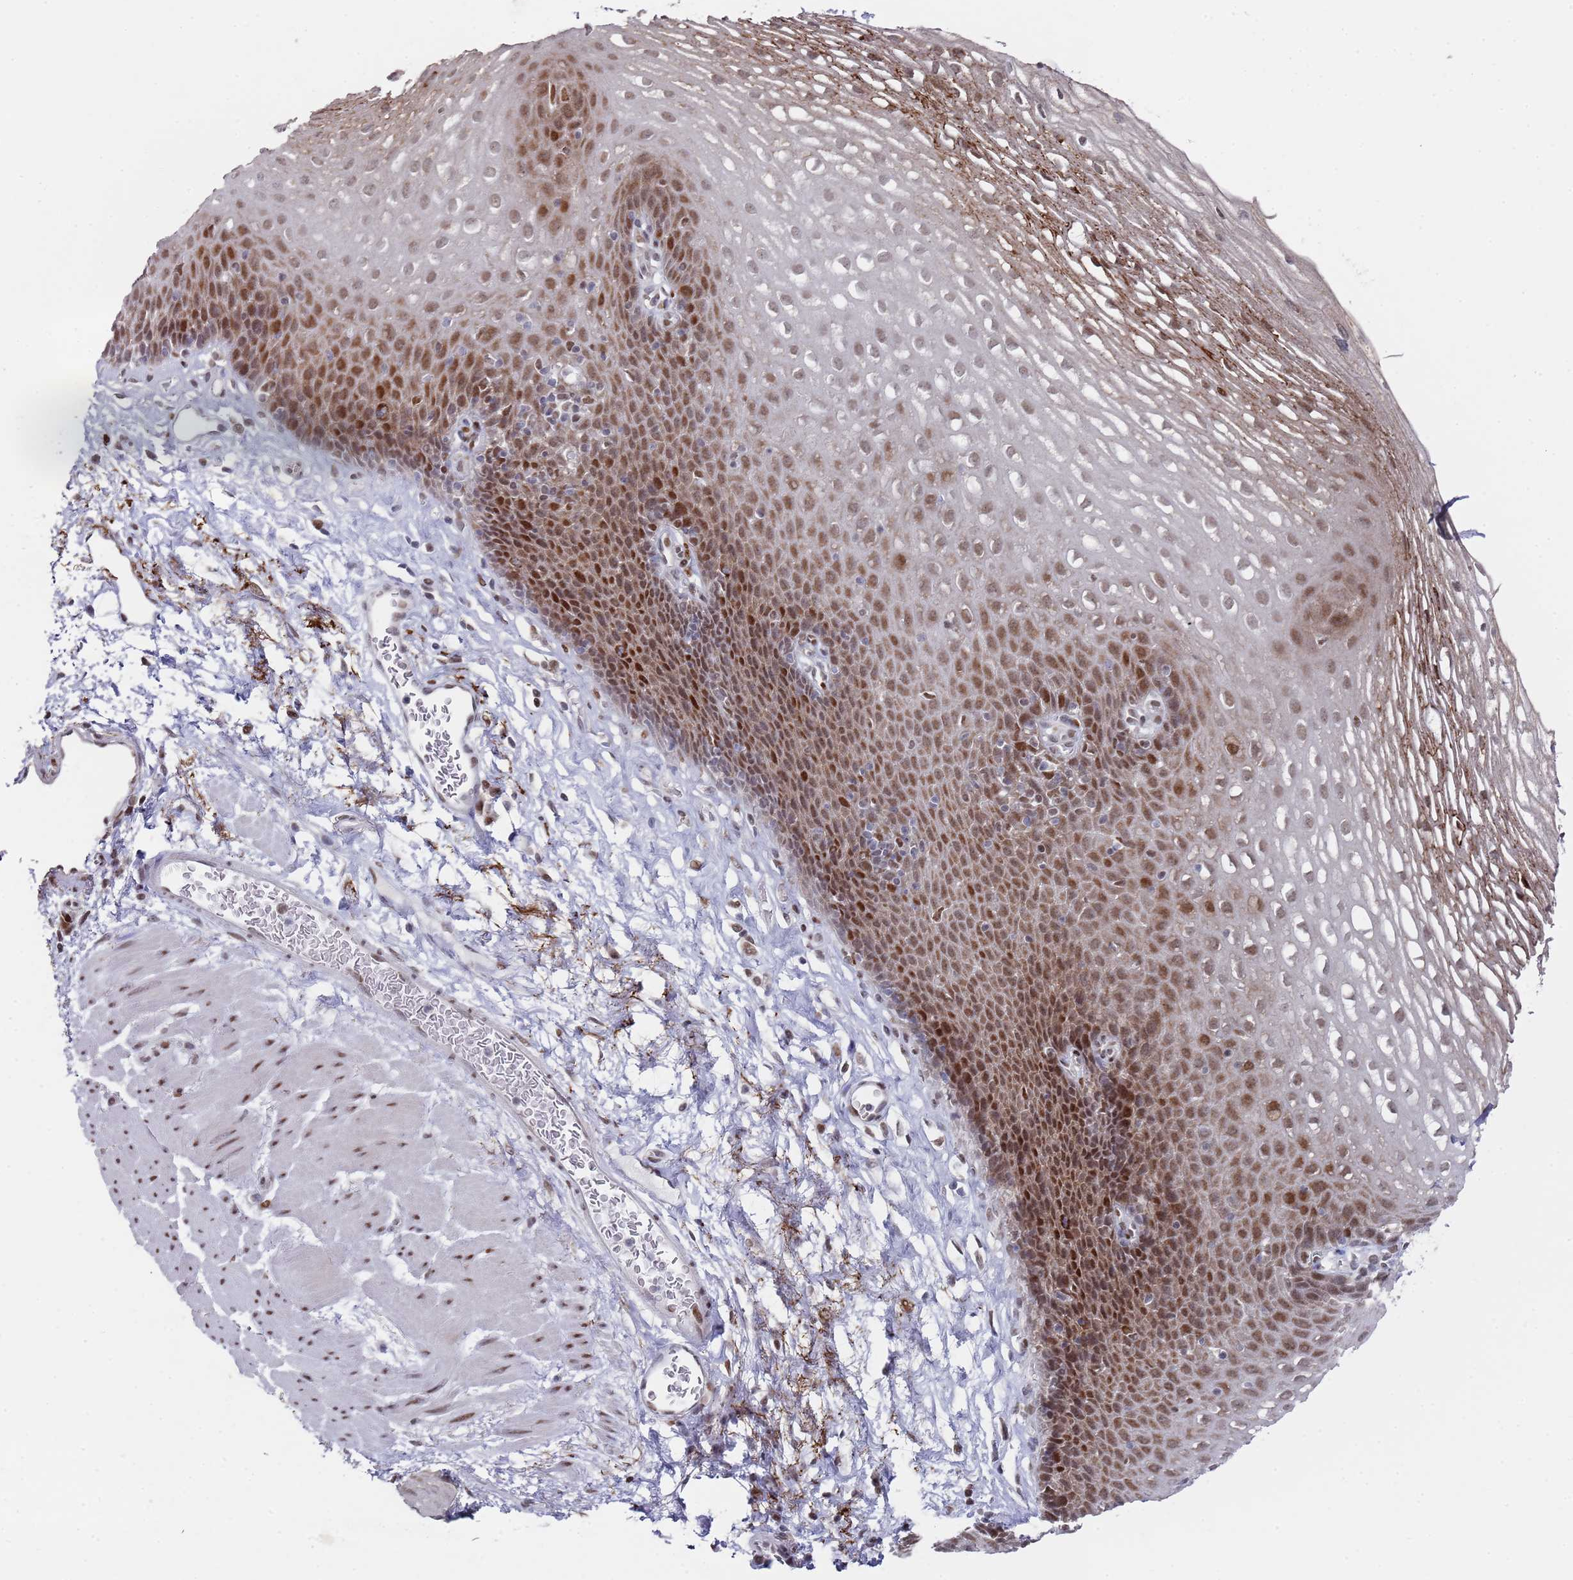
{"staining": {"intensity": "moderate", "quantity": "25%-75%", "location": "nuclear"}, "tissue": "esophagus", "cell_type": "Squamous epithelial cells", "image_type": "normal", "snomed": [{"axis": "morphology", "description": "Normal tissue, NOS"}, {"axis": "topography", "description": "Esophagus"}], "caption": "Immunohistochemistry (DAB) staining of normal esophagus displays moderate nuclear protein positivity in about 25%-75% of squamous epithelial cells. (DAB (3,3'-diaminobenzidine) = brown stain, brightfield microscopy at high magnification).", "gene": "COPS6", "patient": {"sex": "female", "age": 66}}